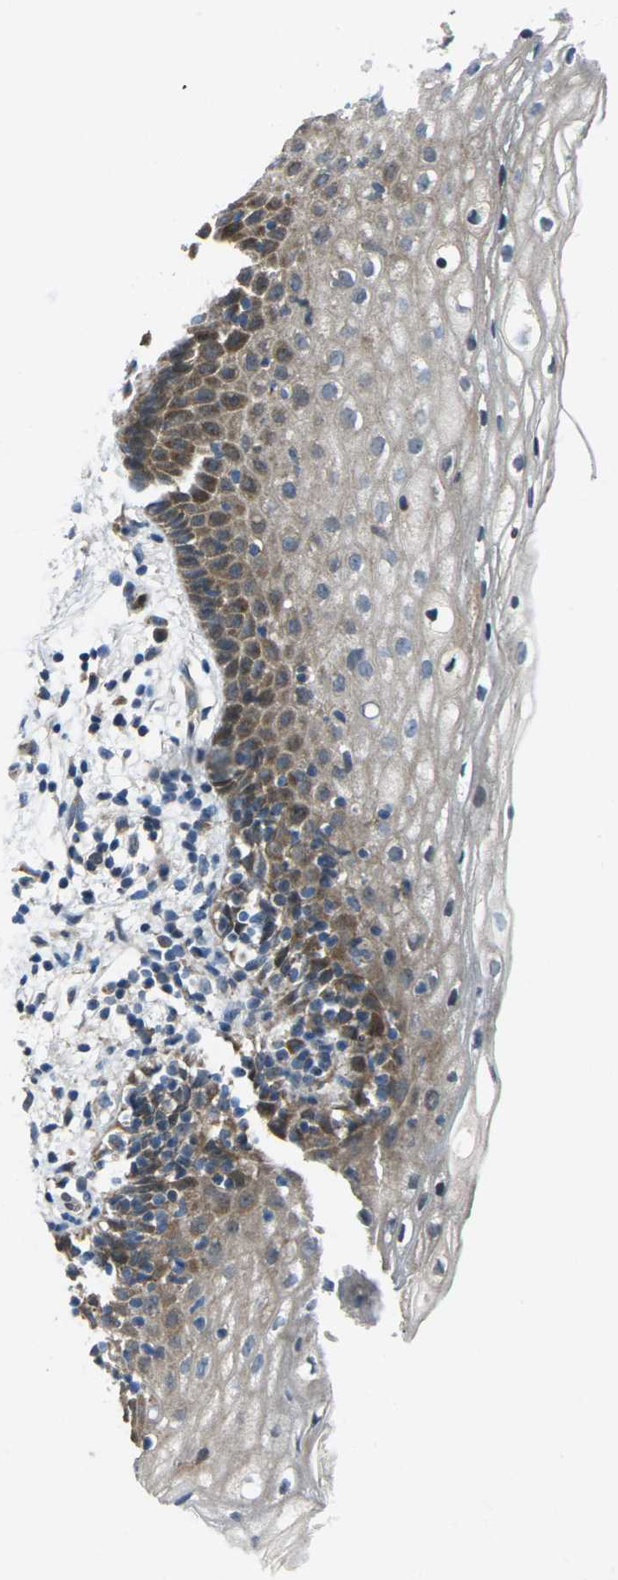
{"staining": {"intensity": "moderate", "quantity": ">75%", "location": "cytoplasmic/membranous"}, "tissue": "vagina", "cell_type": "Squamous epithelial cells", "image_type": "normal", "snomed": [{"axis": "morphology", "description": "Normal tissue, NOS"}, {"axis": "topography", "description": "Vagina"}], "caption": "Immunohistochemistry photomicrograph of benign vagina: vagina stained using immunohistochemistry shows medium levels of moderate protein expression localized specifically in the cytoplasmic/membranous of squamous epithelial cells, appearing as a cytoplasmic/membranous brown color.", "gene": "EDNRA", "patient": {"sex": "female", "age": 44}}